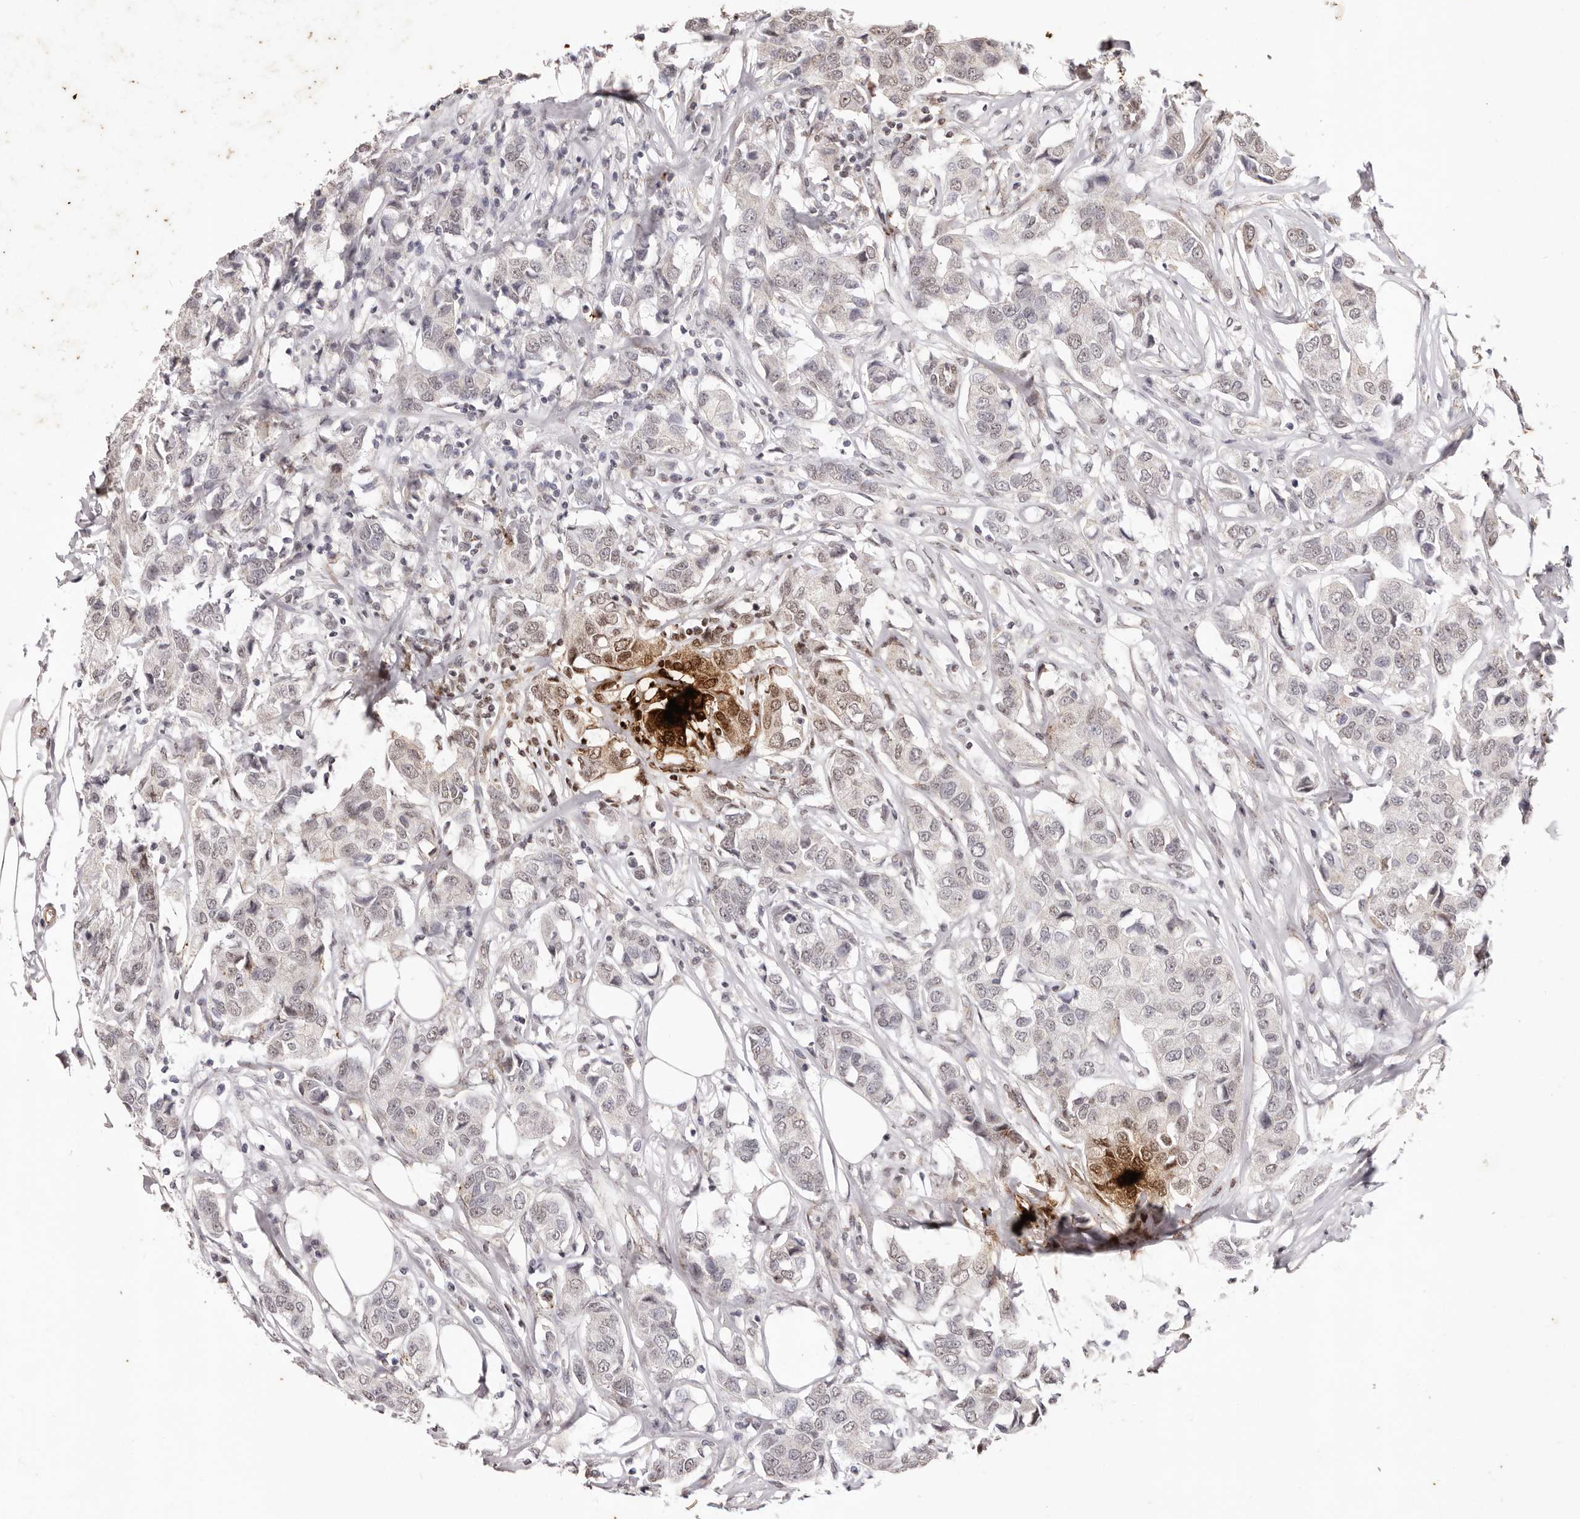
{"staining": {"intensity": "weak", "quantity": "25%-75%", "location": "nuclear"}, "tissue": "breast cancer", "cell_type": "Tumor cells", "image_type": "cancer", "snomed": [{"axis": "morphology", "description": "Duct carcinoma"}, {"axis": "topography", "description": "Breast"}], "caption": "Breast cancer (invasive ductal carcinoma) stained with a protein marker exhibits weak staining in tumor cells.", "gene": "RPS6KA5", "patient": {"sex": "female", "age": 80}}